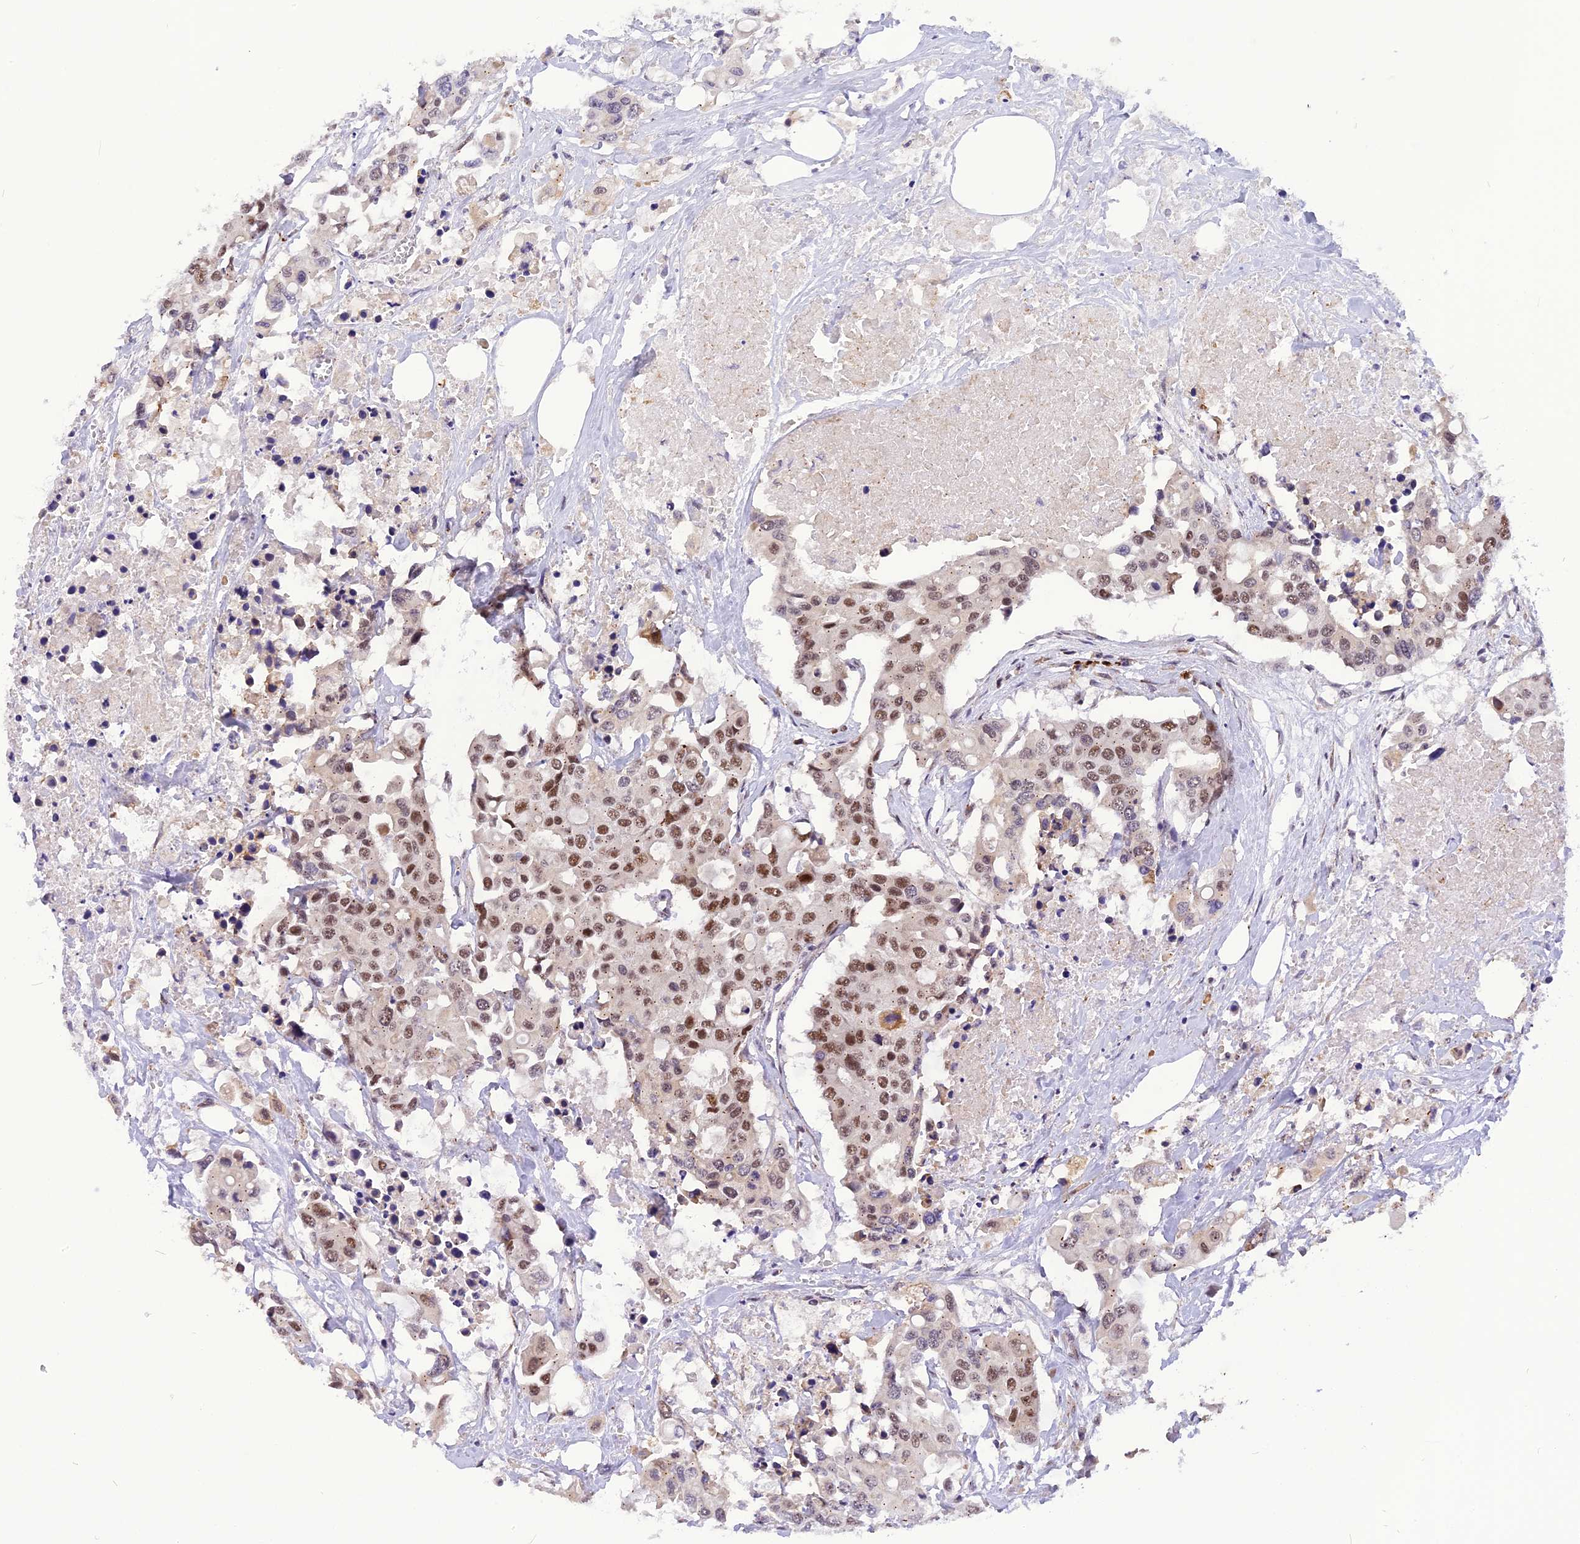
{"staining": {"intensity": "moderate", "quantity": ">75%", "location": "nuclear"}, "tissue": "colorectal cancer", "cell_type": "Tumor cells", "image_type": "cancer", "snomed": [{"axis": "morphology", "description": "Adenocarcinoma, NOS"}, {"axis": "topography", "description": "Colon"}], "caption": "IHC (DAB (3,3'-diaminobenzidine)) staining of human colorectal cancer (adenocarcinoma) demonstrates moderate nuclear protein staining in approximately >75% of tumor cells.", "gene": "IRF2BP1", "patient": {"sex": "male", "age": 77}}